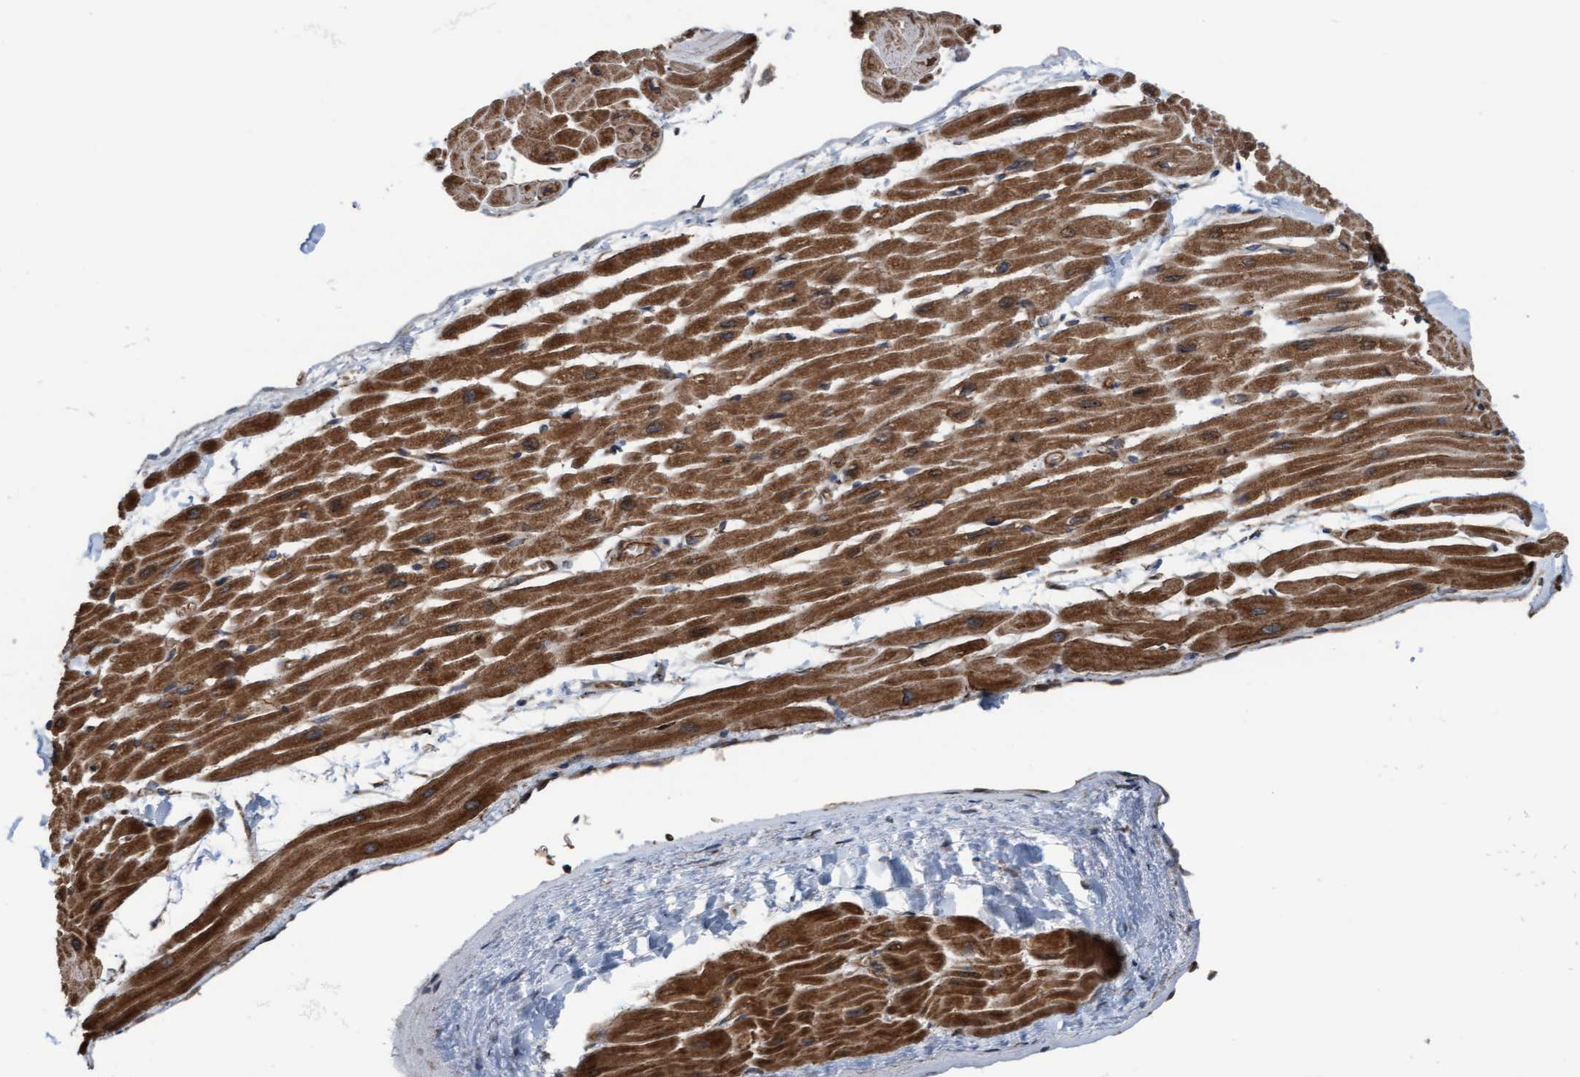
{"staining": {"intensity": "strong", "quantity": ">75%", "location": "cytoplasmic/membranous"}, "tissue": "heart muscle", "cell_type": "Cardiomyocytes", "image_type": "normal", "snomed": [{"axis": "morphology", "description": "Normal tissue, NOS"}, {"axis": "topography", "description": "Heart"}], "caption": "Protein staining by IHC reveals strong cytoplasmic/membranous positivity in approximately >75% of cardiomyocytes in unremarkable heart muscle. (Brightfield microscopy of DAB IHC at high magnification).", "gene": "RAP1GAP2", "patient": {"sex": "male", "age": 45}}